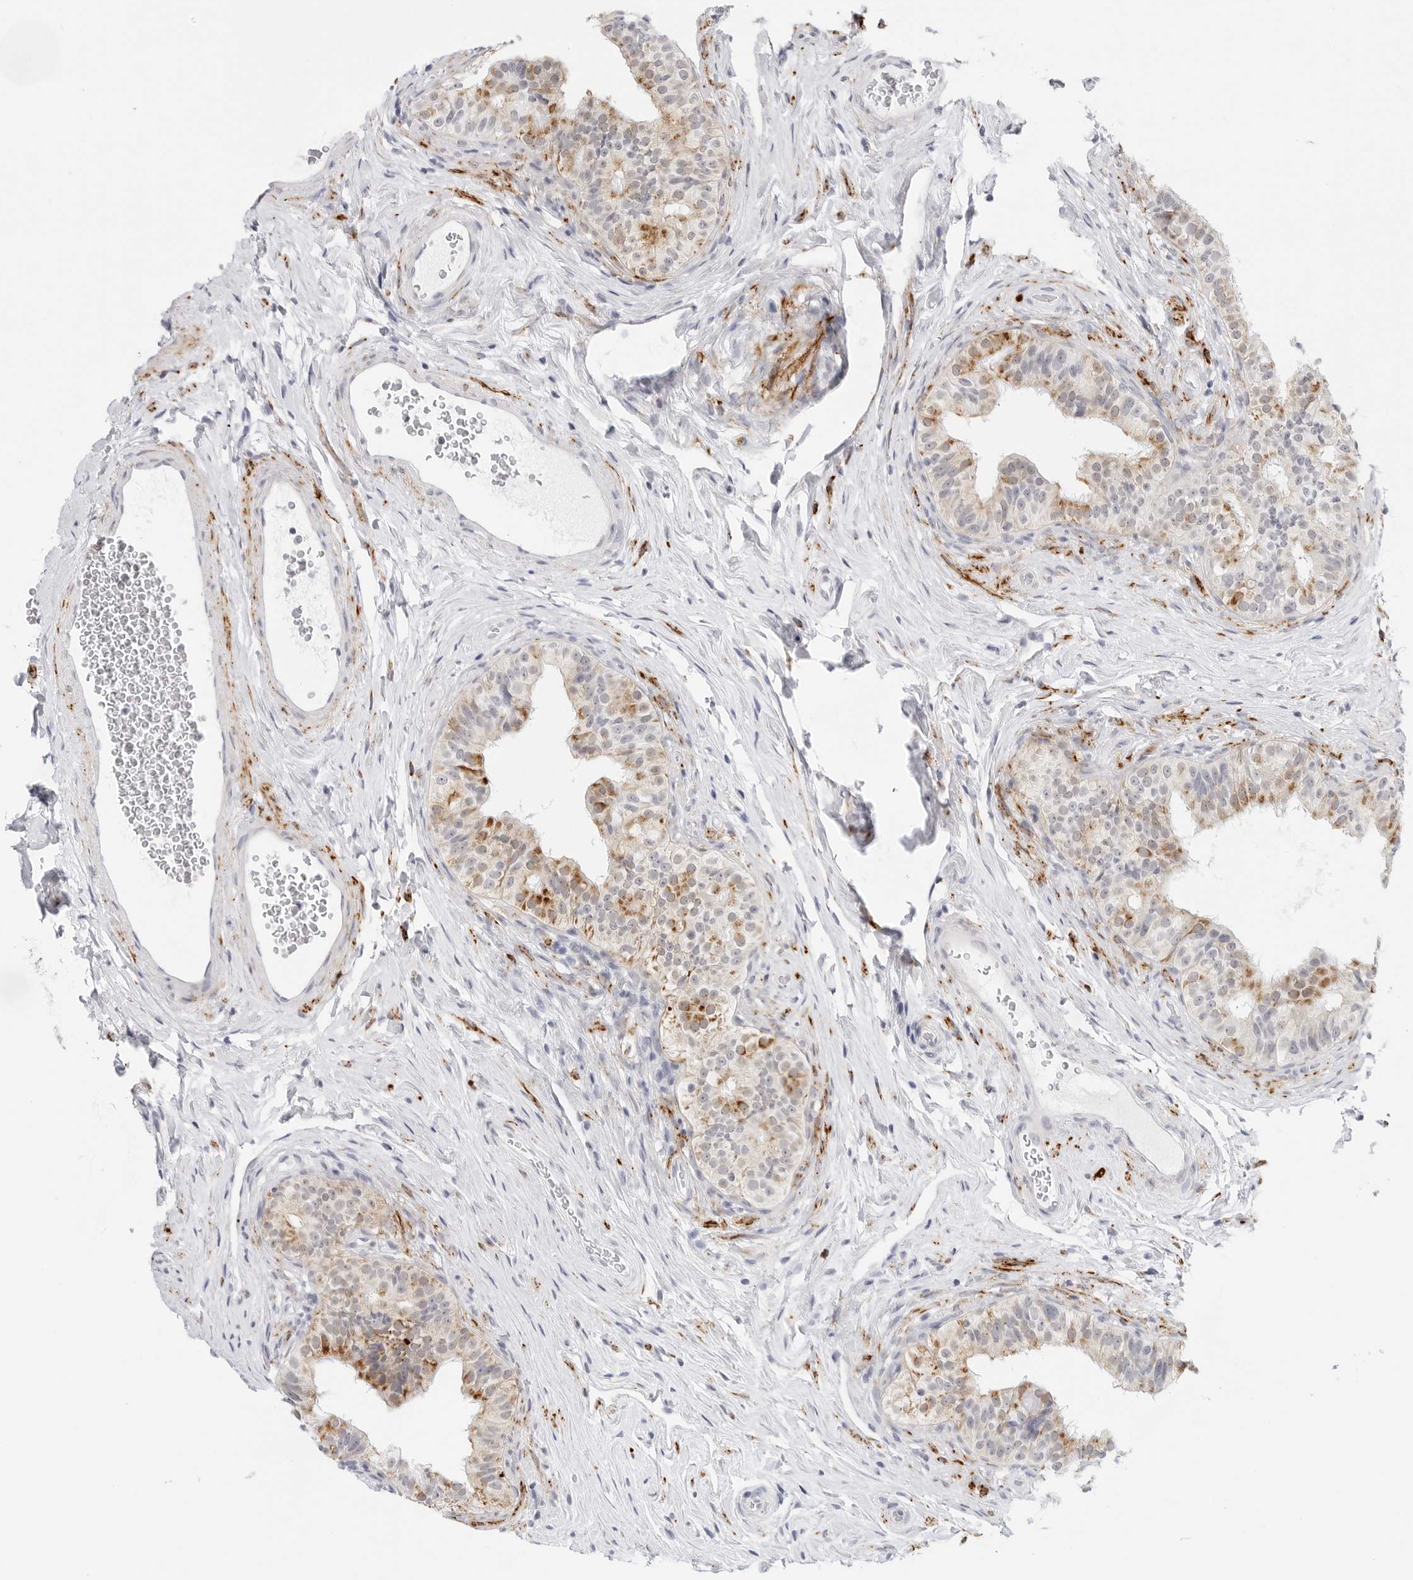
{"staining": {"intensity": "moderate", "quantity": "25%-75%", "location": "cytoplasmic/membranous"}, "tissue": "epididymis", "cell_type": "Glandular cells", "image_type": "normal", "snomed": [{"axis": "morphology", "description": "Normal tissue, NOS"}, {"axis": "topography", "description": "Epididymis"}], "caption": "Protein expression analysis of unremarkable epididymis reveals moderate cytoplasmic/membranous positivity in about 25%-75% of glandular cells.", "gene": "HSPB7", "patient": {"sex": "male", "age": 49}}